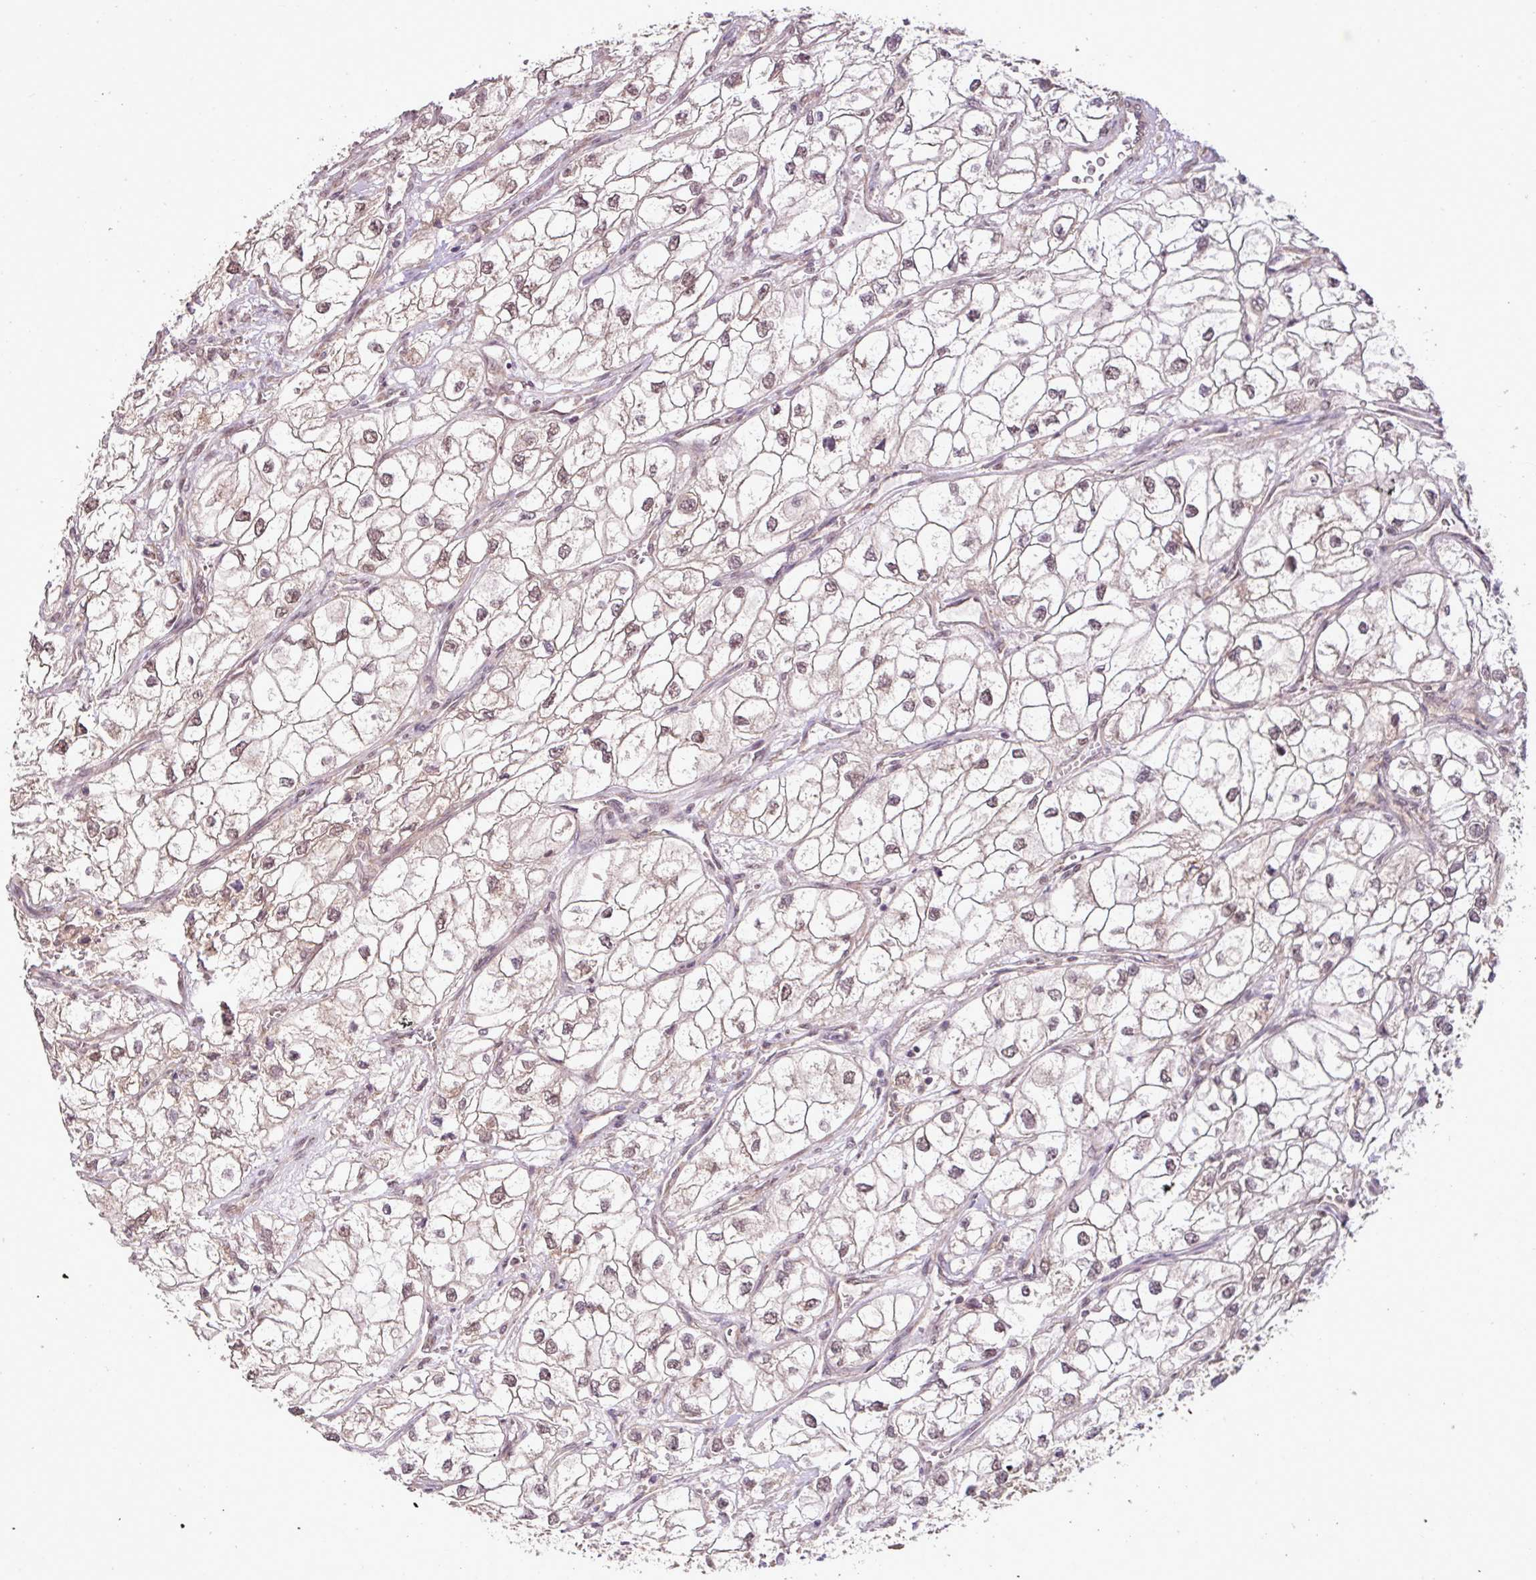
{"staining": {"intensity": "weak", "quantity": "25%-75%", "location": "nuclear"}, "tissue": "renal cancer", "cell_type": "Tumor cells", "image_type": "cancer", "snomed": [{"axis": "morphology", "description": "Adenocarcinoma, NOS"}, {"axis": "topography", "description": "Kidney"}], "caption": "Protein staining displays weak nuclear staining in about 25%-75% of tumor cells in renal cancer (adenocarcinoma).", "gene": "DNAAF4", "patient": {"sex": "male", "age": 59}}